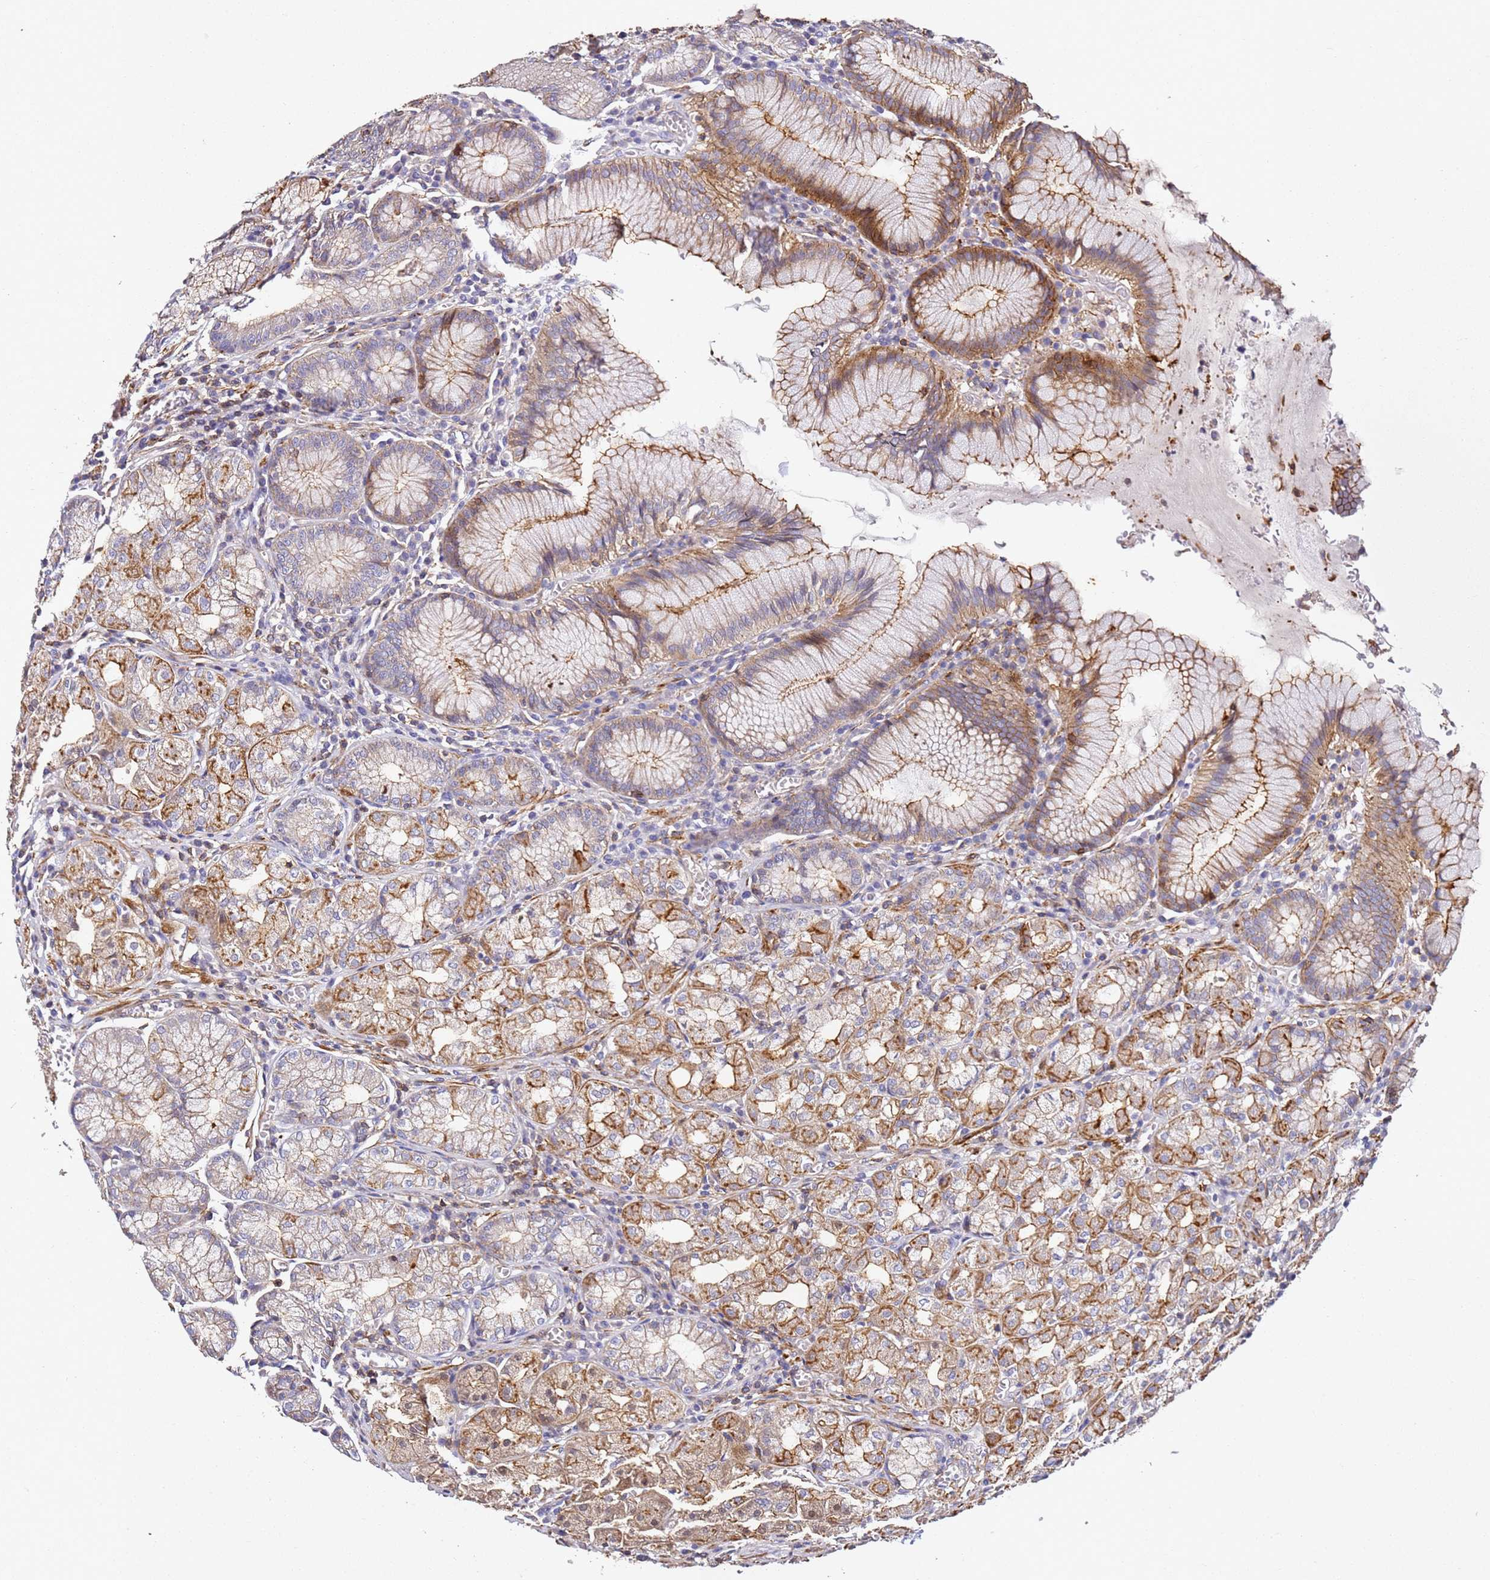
{"staining": {"intensity": "moderate", "quantity": ">75%", "location": "cytoplasmic/membranous"}, "tissue": "stomach", "cell_type": "Glandular cells", "image_type": "normal", "snomed": [{"axis": "morphology", "description": "Normal tissue, NOS"}, {"axis": "topography", "description": "Stomach"}], "caption": "Moderate cytoplasmic/membranous positivity is appreciated in about >75% of glandular cells in normal stomach.", "gene": "ZNF671", "patient": {"sex": "male", "age": 55}}